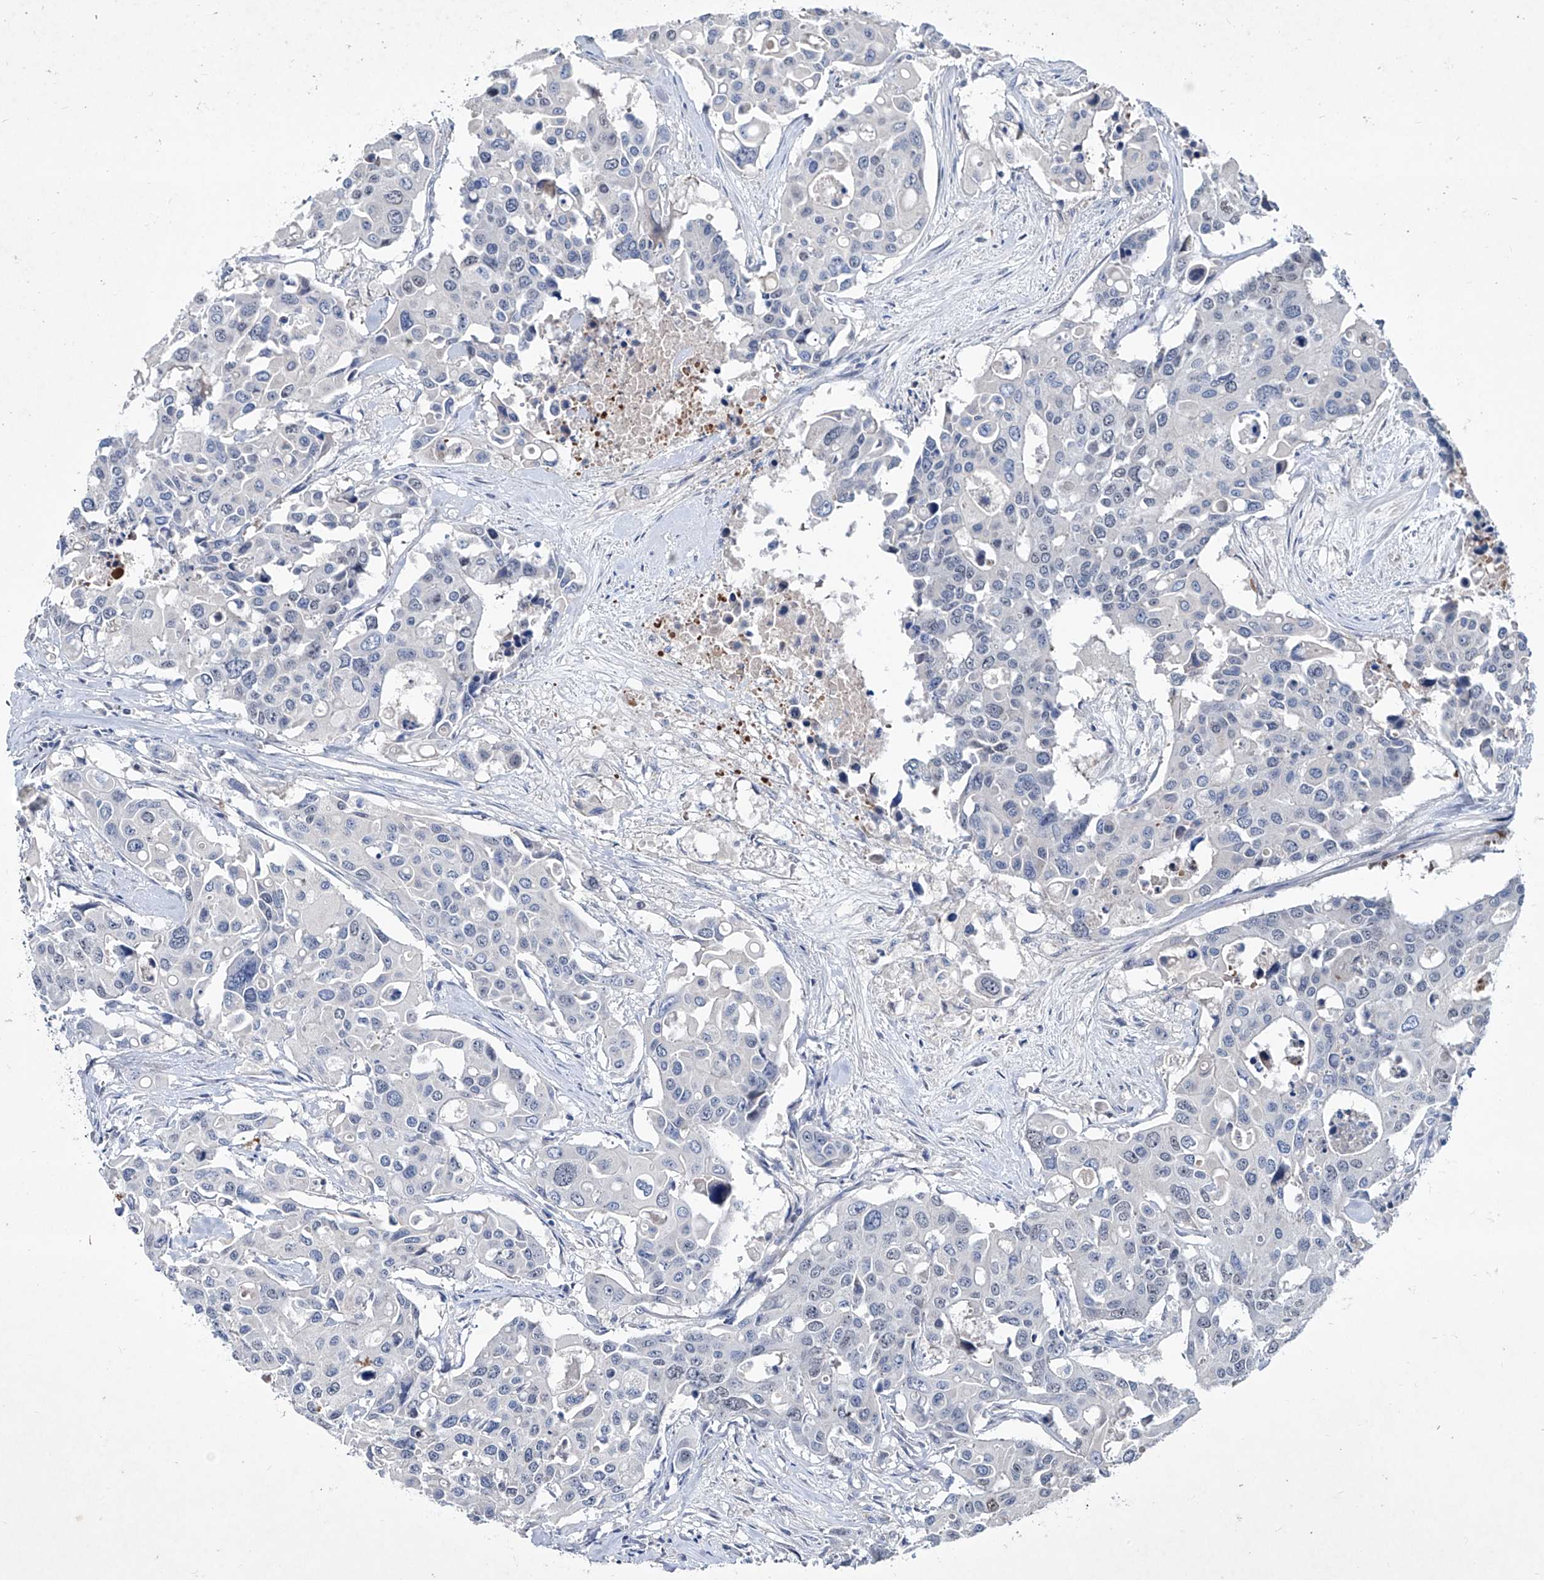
{"staining": {"intensity": "negative", "quantity": "none", "location": "none"}, "tissue": "colorectal cancer", "cell_type": "Tumor cells", "image_type": "cancer", "snomed": [{"axis": "morphology", "description": "Adenocarcinoma, NOS"}, {"axis": "topography", "description": "Colon"}], "caption": "Immunohistochemical staining of colorectal cancer shows no significant positivity in tumor cells.", "gene": "KLHL17", "patient": {"sex": "male", "age": 77}}